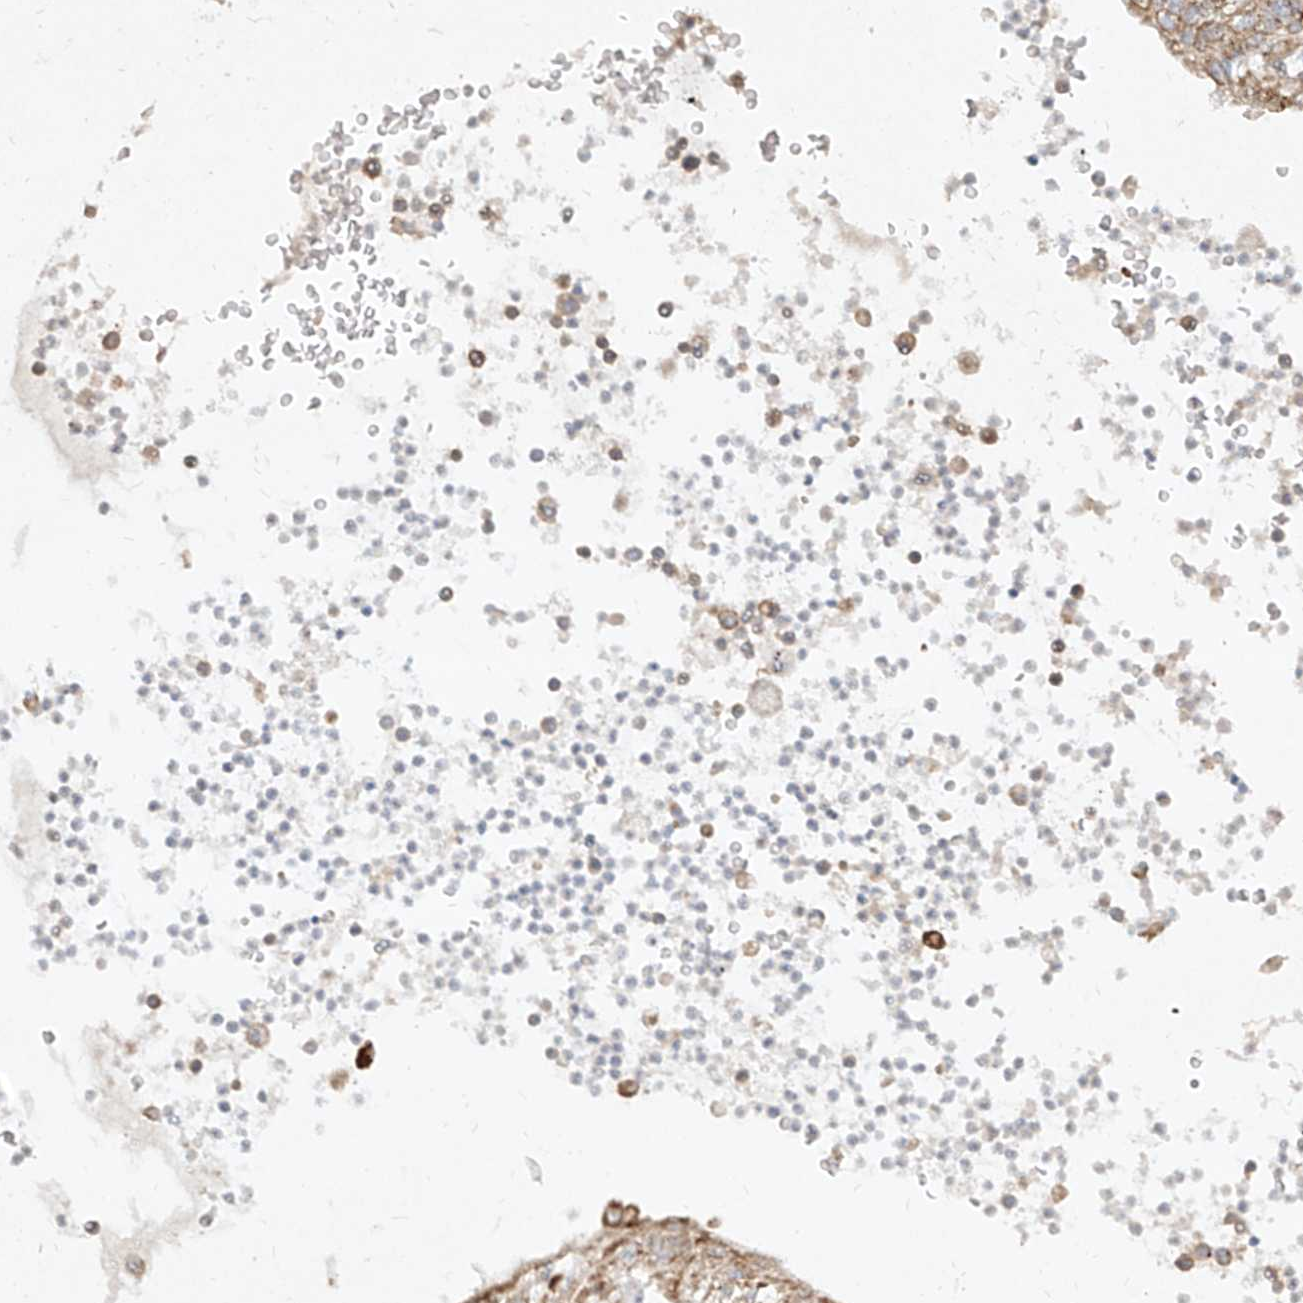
{"staining": {"intensity": "weak", "quantity": "<25%", "location": "cytoplasmic/membranous"}, "tissue": "lung cancer", "cell_type": "Tumor cells", "image_type": "cancer", "snomed": [{"axis": "morphology", "description": "Normal tissue, NOS"}, {"axis": "morphology", "description": "Adenocarcinoma, NOS"}, {"axis": "topography", "description": "Bronchus"}, {"axis": "topography", "description": "Lung"}], "caption": "Tumor cells are negative for protein expression in human adenocarcinoma (lung).", "gene": "CD209", "patient": {"sex": "female", "age": 70}}